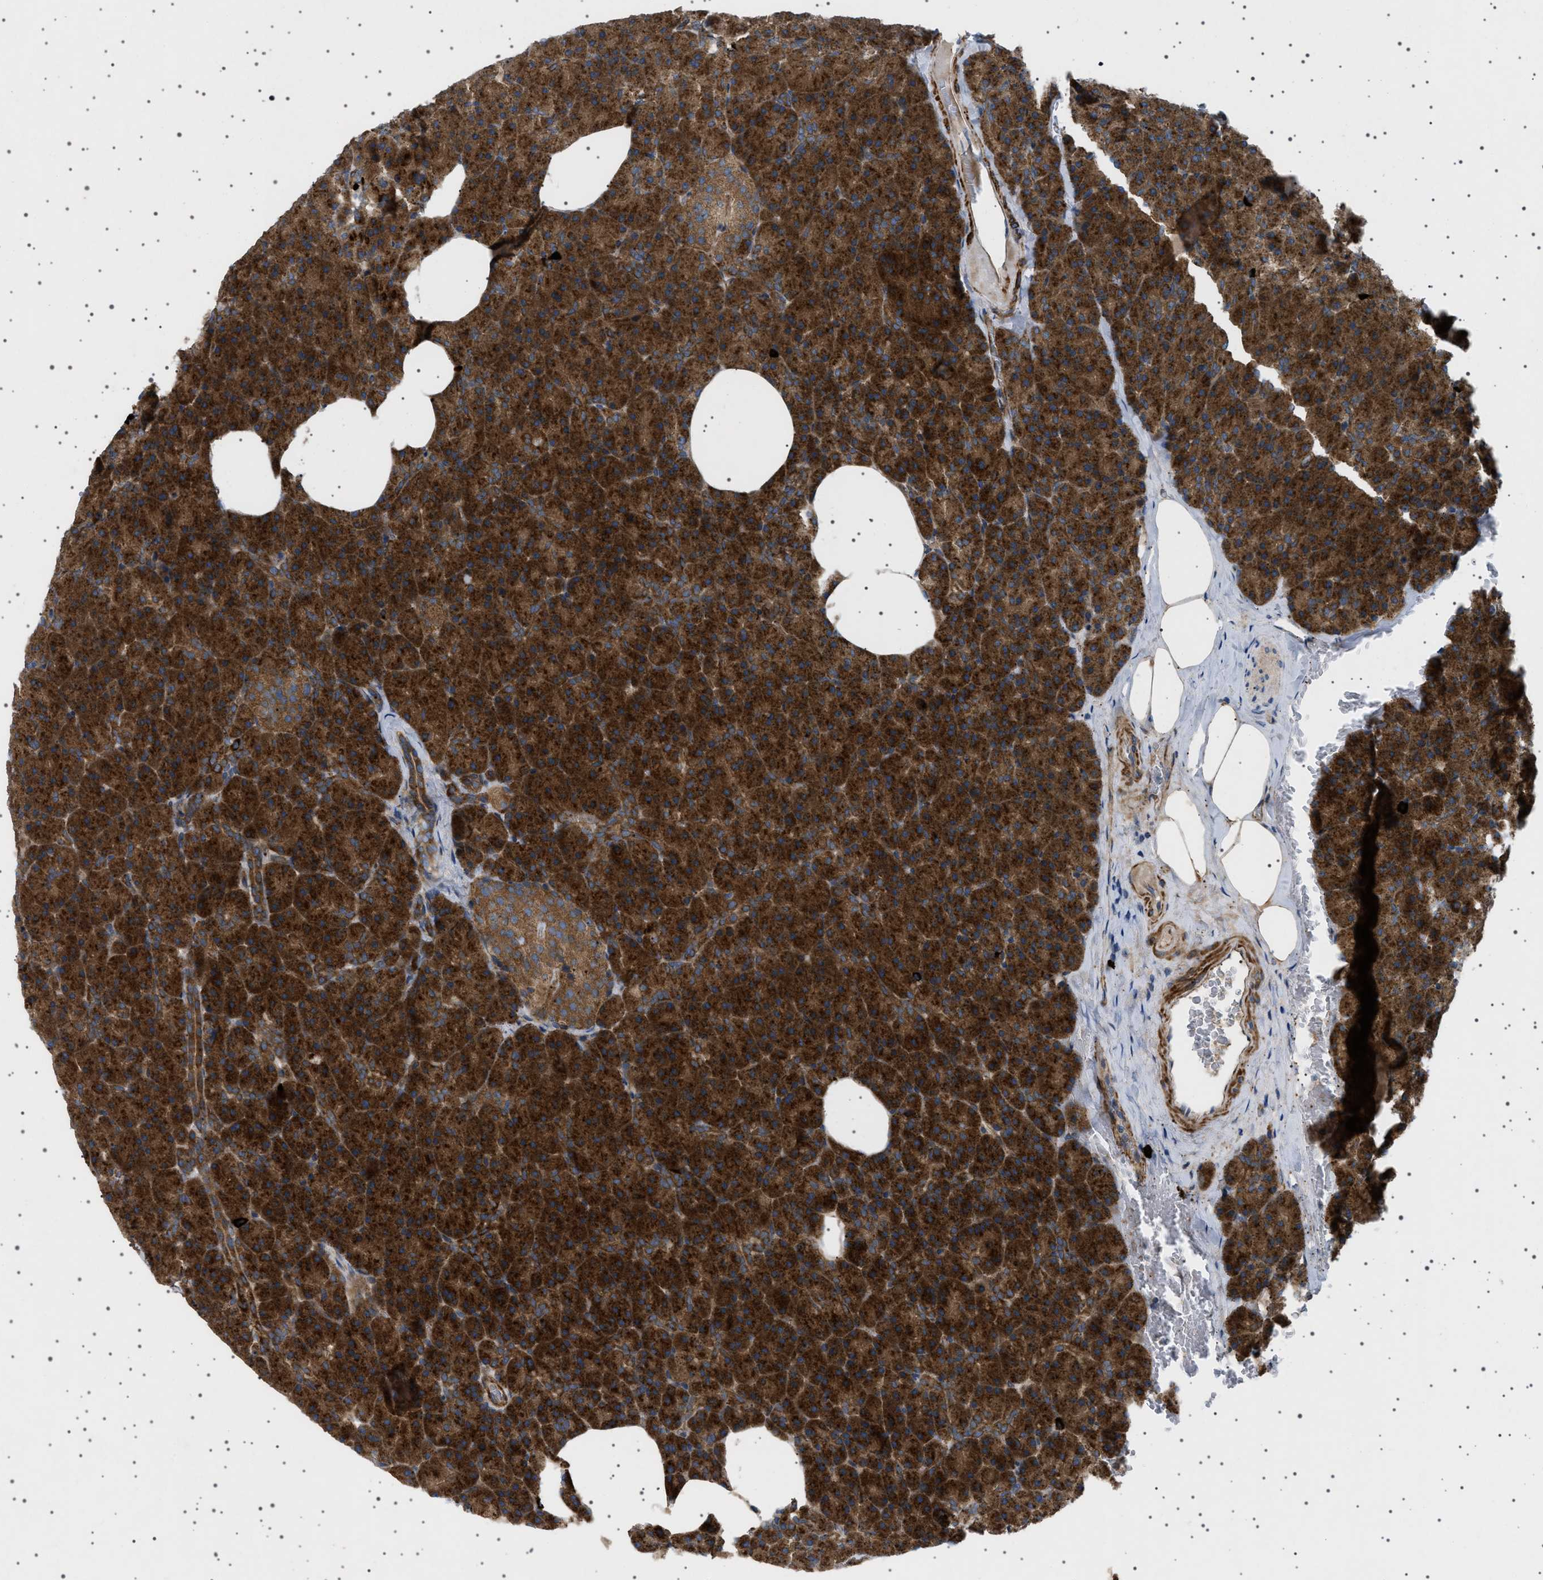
{"staining": {"intensity": "strong", "quantity": ">75%", "location": "cytoplasmic/membranous"}, "tissue": "pancreas", "cell_type": "Exocrine glandular cells", "image_type": "normal", "snomed": [{"axis": "morphology", "description": "Normal tissue, NOS"}, {"axis": "topography", "description": "Pancreas"}], "caption": "High-power microscopy captured an immunohistochemistry image of normal pancreas, revealing strong cytoplasmic/membranous positivity in approximately >75% of exocrine glandular cells. The protein of interest is stained brown, and the nuclei are stained in blue (DAB (3,3'-diaminobenzidine) IHC with brightfield microscopy, high magnification).", "gene": "CCDC186", "patient": {"sex": "female", "age": 35}}